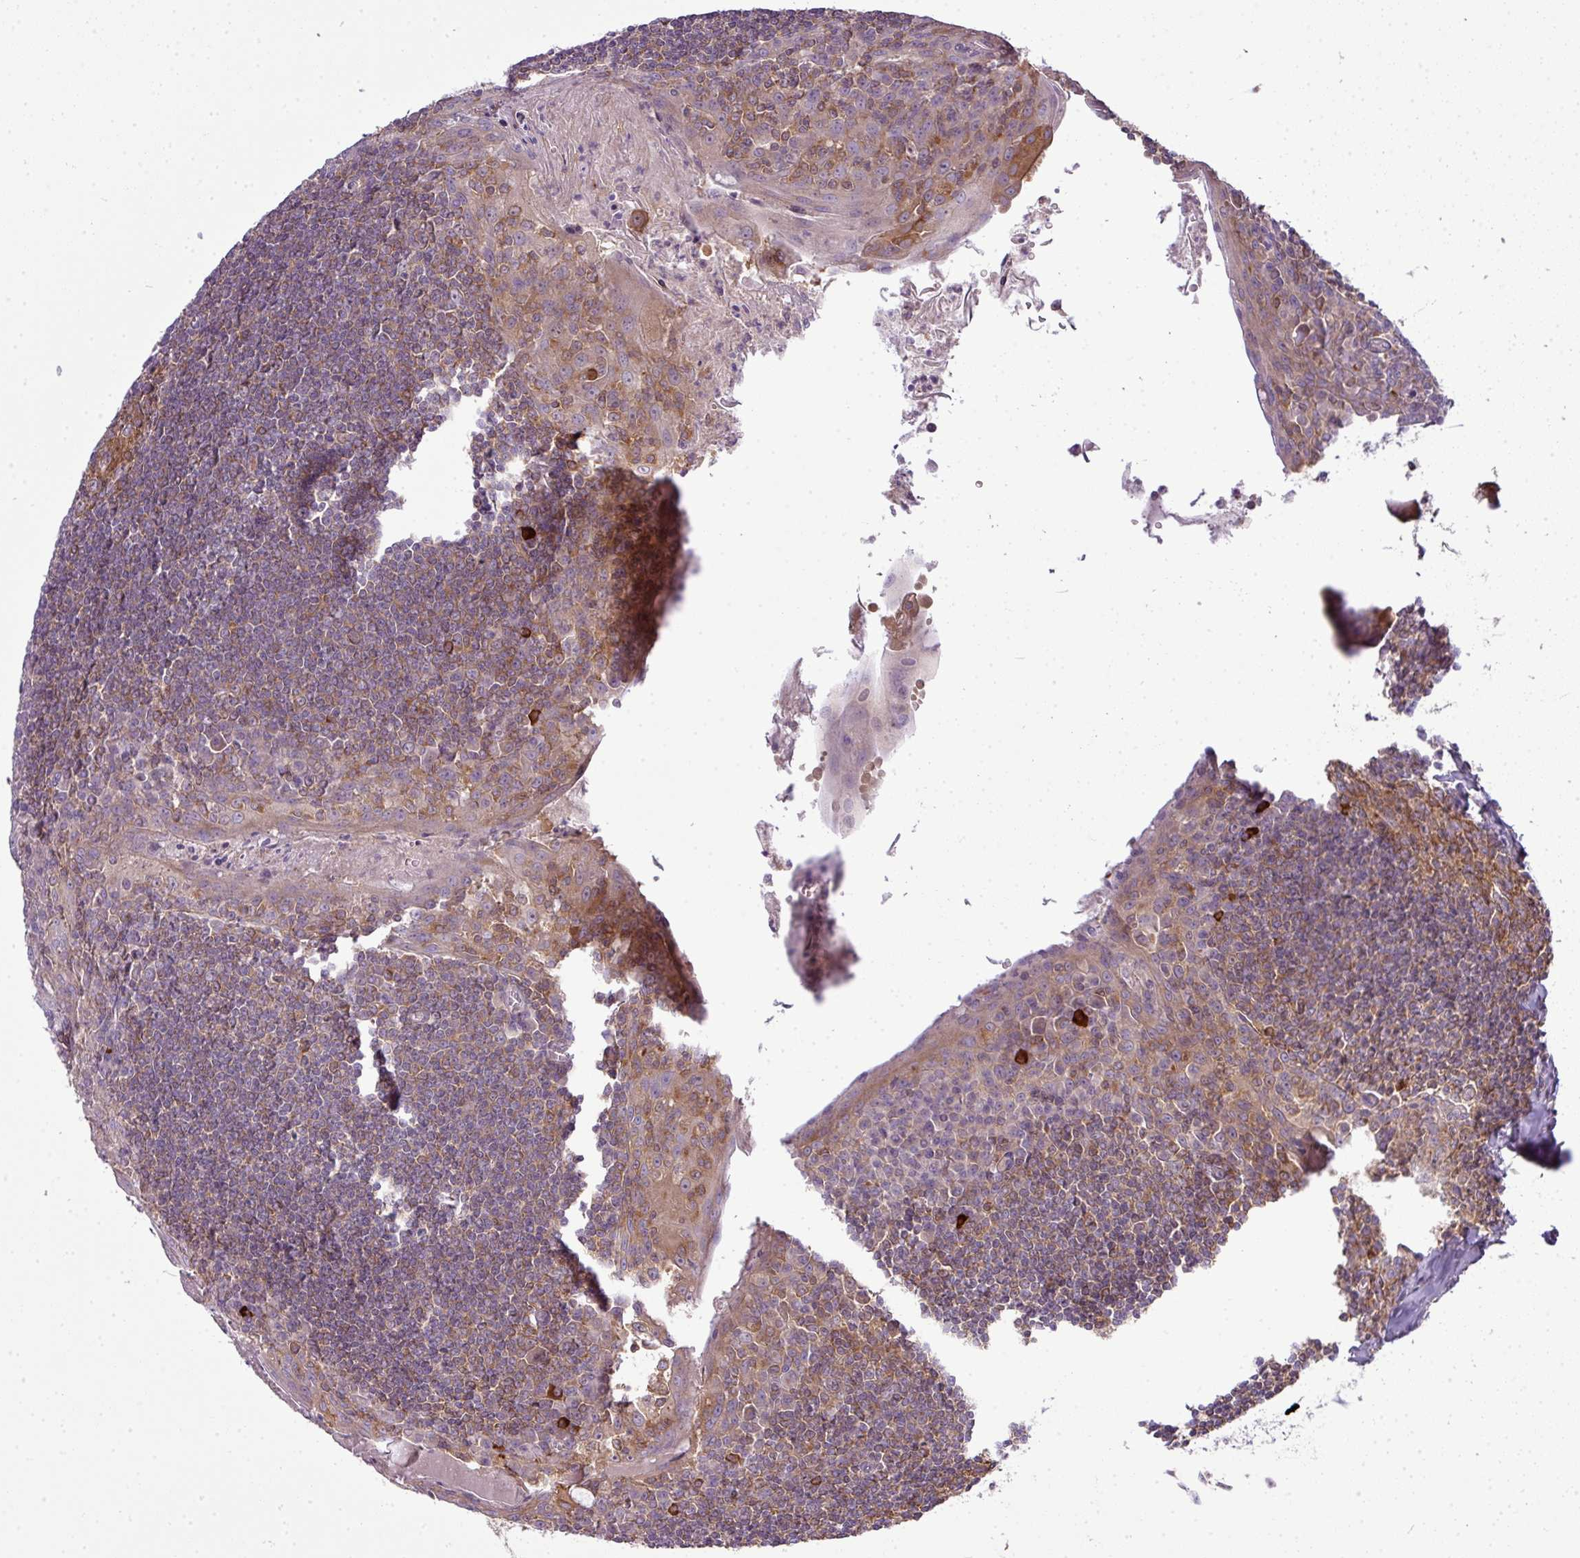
{"staining": {"intensity": "moderate", "quantity": "25%-75%", "location": "cytoplasmic/membranous"}, "tissue": "tonsil", "cell_type": "Germinal center cells", "image_type": "normal", "snomed": [{"axis": "morphology", "description": "Normal tissue, NOS"}, {"axis": "topography", "description": "Tonsil"}], "caption": "Tonsil stained with immunohistochemistry exhibits moderate cytoplasmic/membranous staining in about 25%-75% of germinal center cells. Nuclei are stained in blue.", "gene": "STAT5A", "patient": {"sex": "male", "age": 27}}